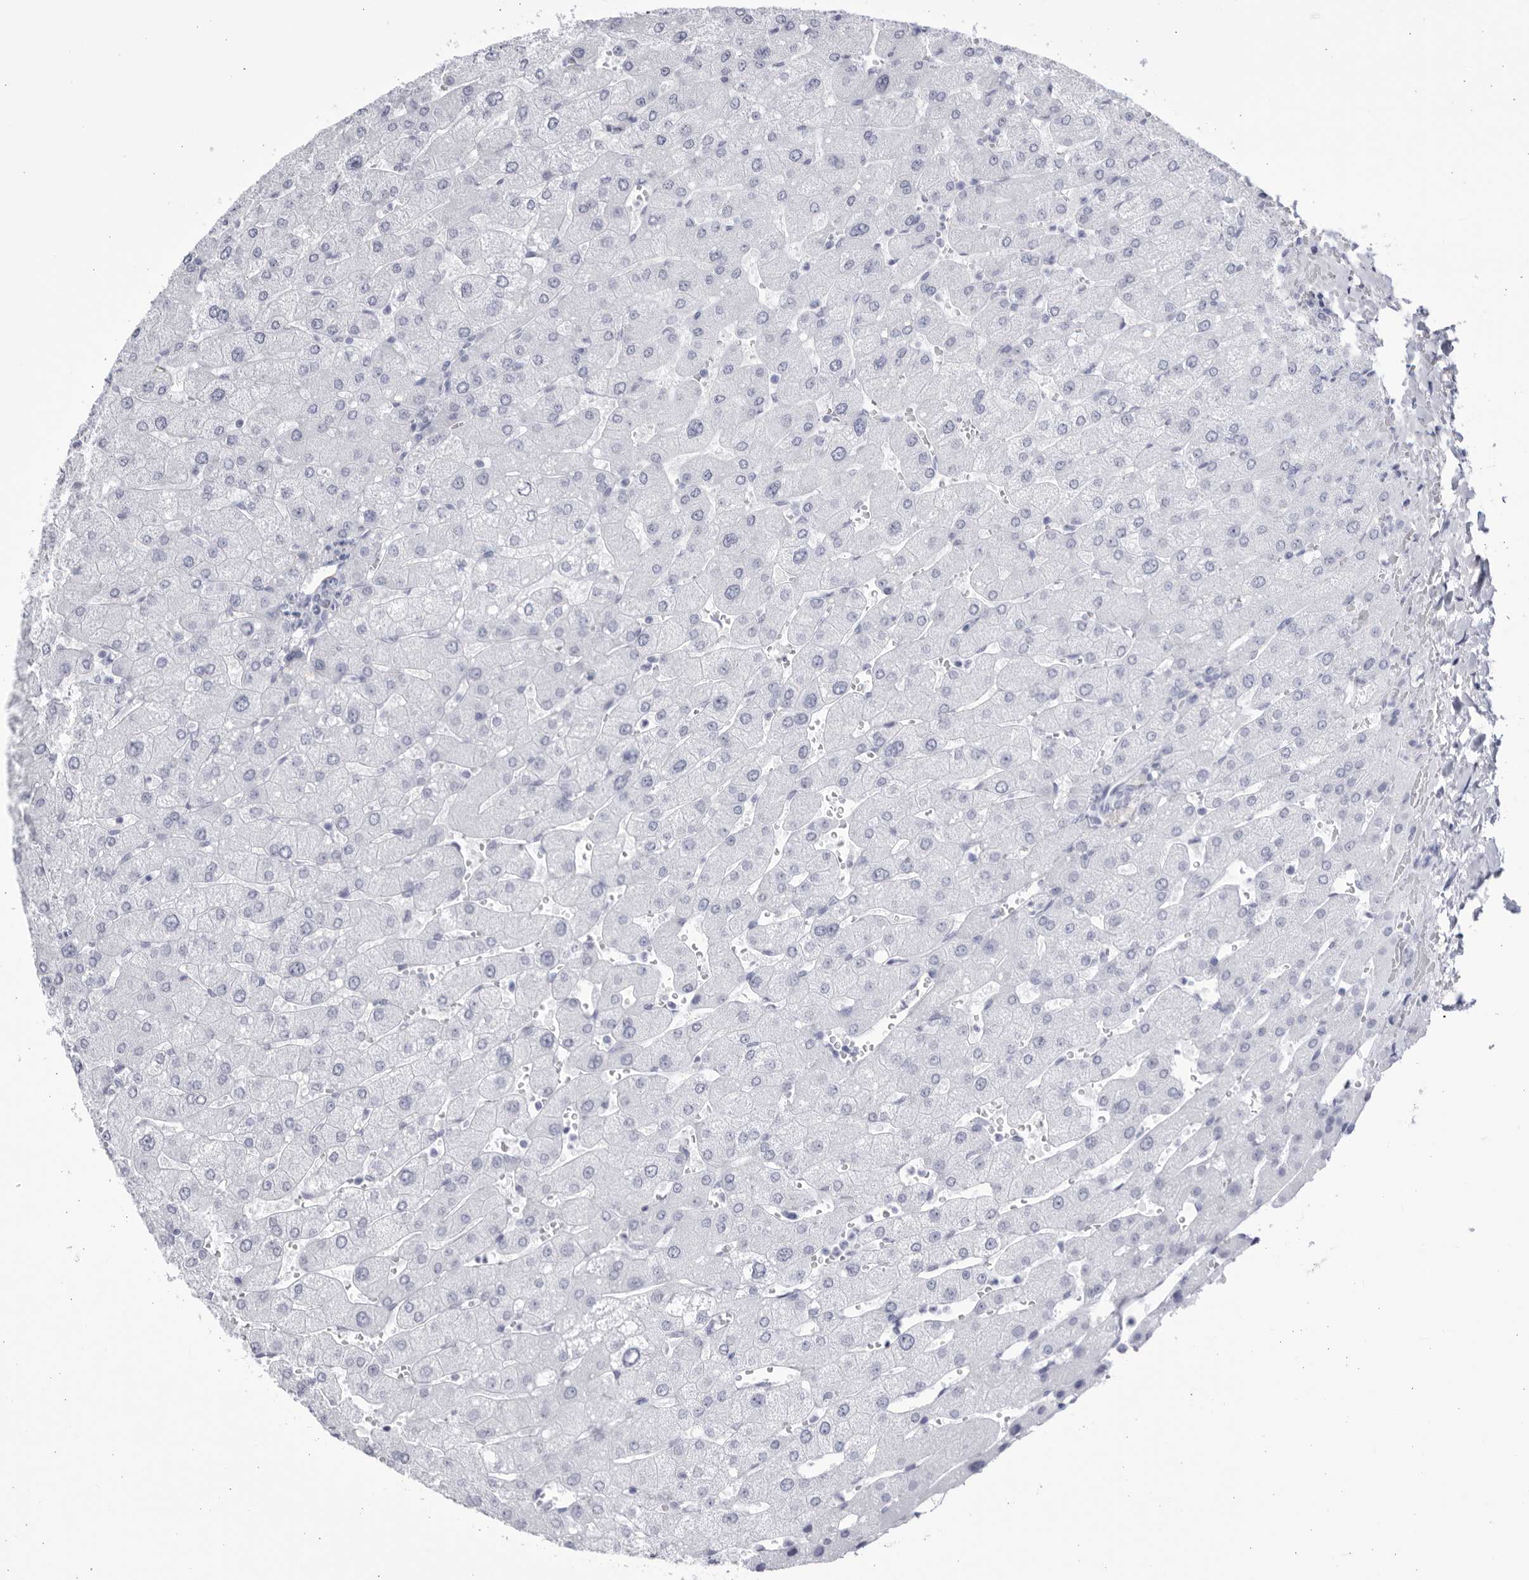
{"staining": {"intensity": "negative", "quantity": "none", "location": "none"}, "tissue": "liver", "cell_type": "Cholangiocytes", "image_type": "normal", "snomed": [{"axis": "morphology", "description": "Normal tissue, NOS"}, {"axis": "topography", "description": "Liver"}], "caption": "The immunohistochemistry image has no significant staining in cholangiocytes of liver.", "gene": "CCDC181", "patient": {"sex": "male", "age": 55}}